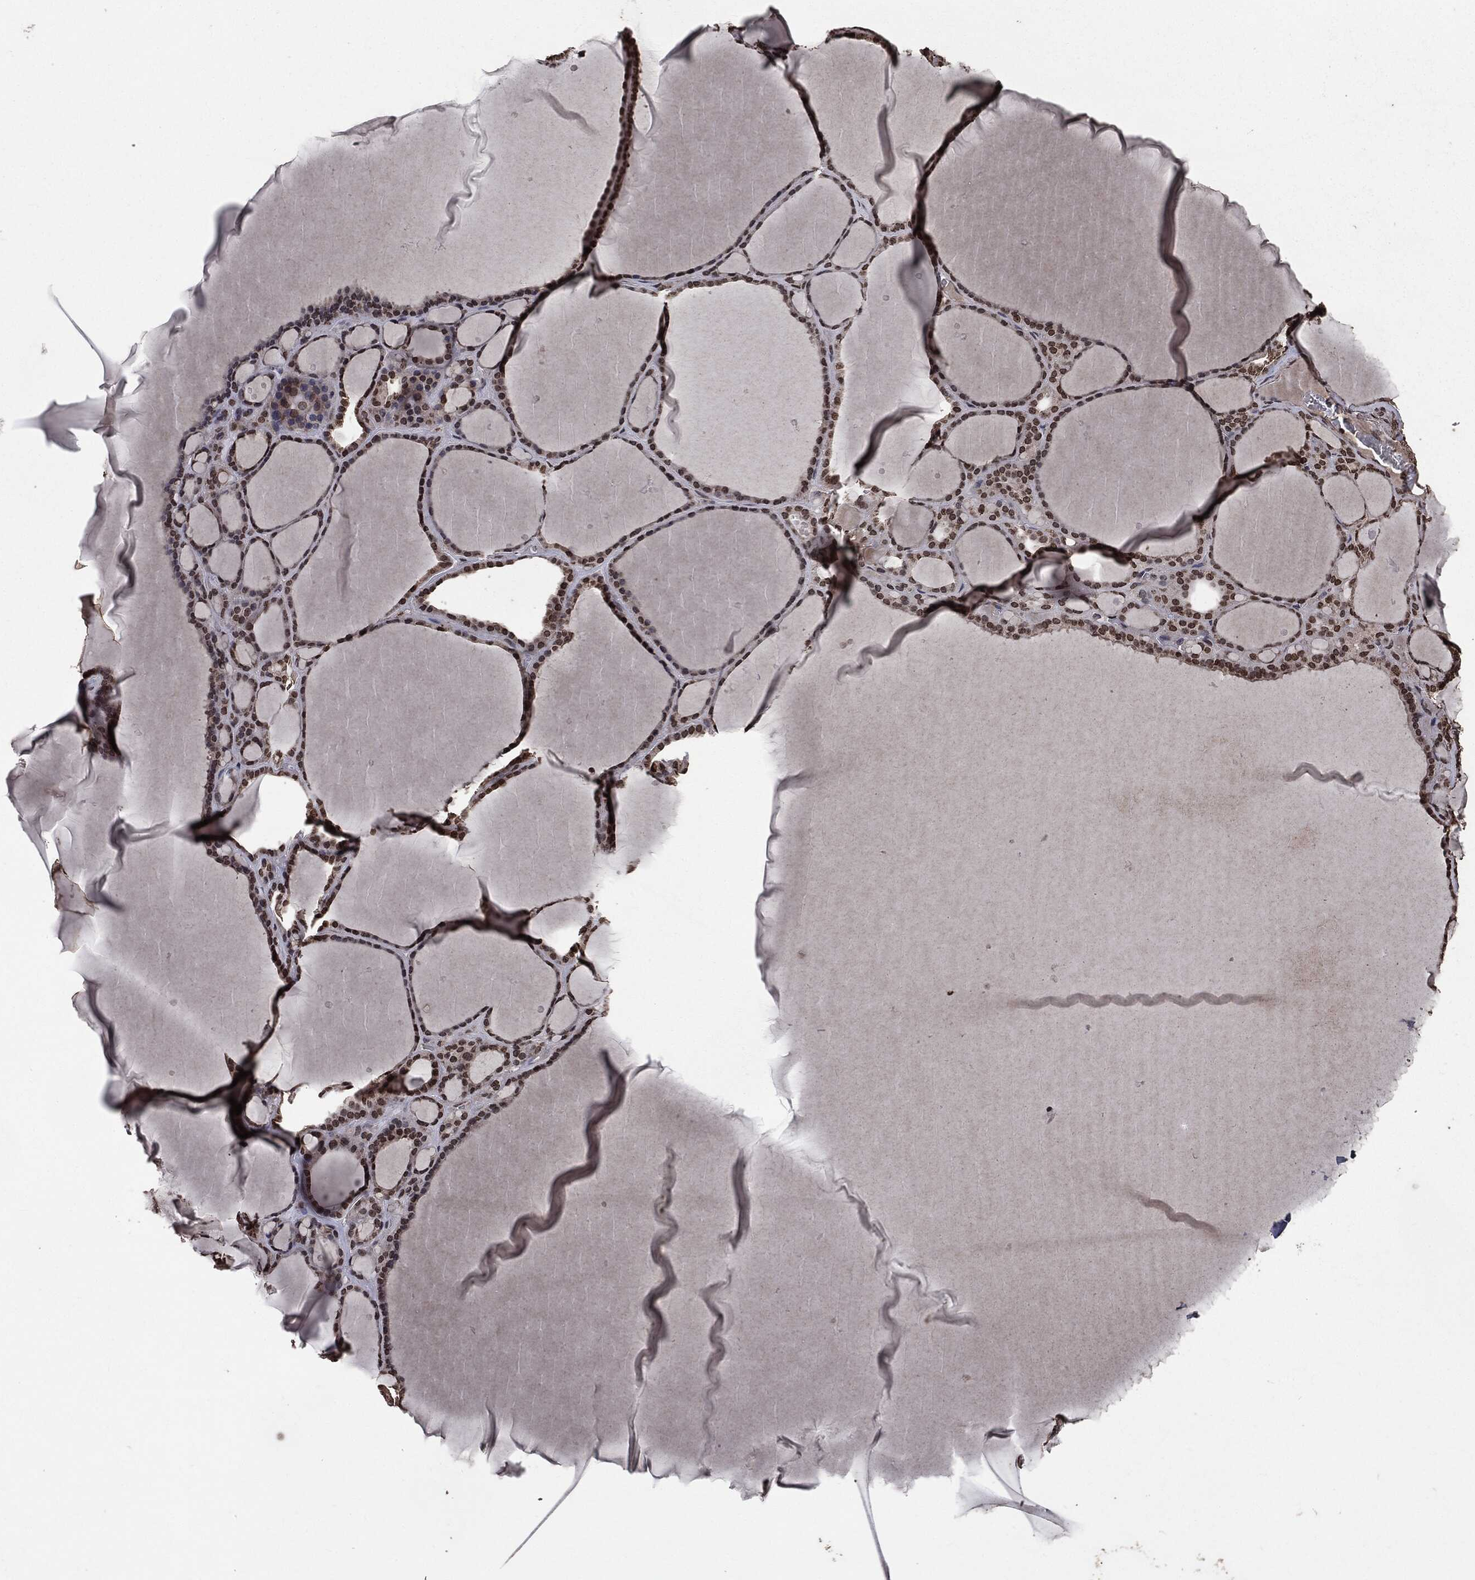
{"staining": {"intensity": "strong", "quantity": "25%-75%", "location": "nuclear"}, "tissue": "thyroid gland", "cell_type": "Glandular cells", "image_type": "normal", "snomed": [{"axis": "morphology", "description": "Normal tissue, NOS"}, {"axis": "topography", "description": "Thyroid gland"}], "caption": "Glandular cells reveal strong nuclear positivity in about 25%-75% of cells in normal thyroid gland. Nuclei are stained in blue.", "gene": "PPP6R2", "patient": {"sex": "male", "age": 63}}